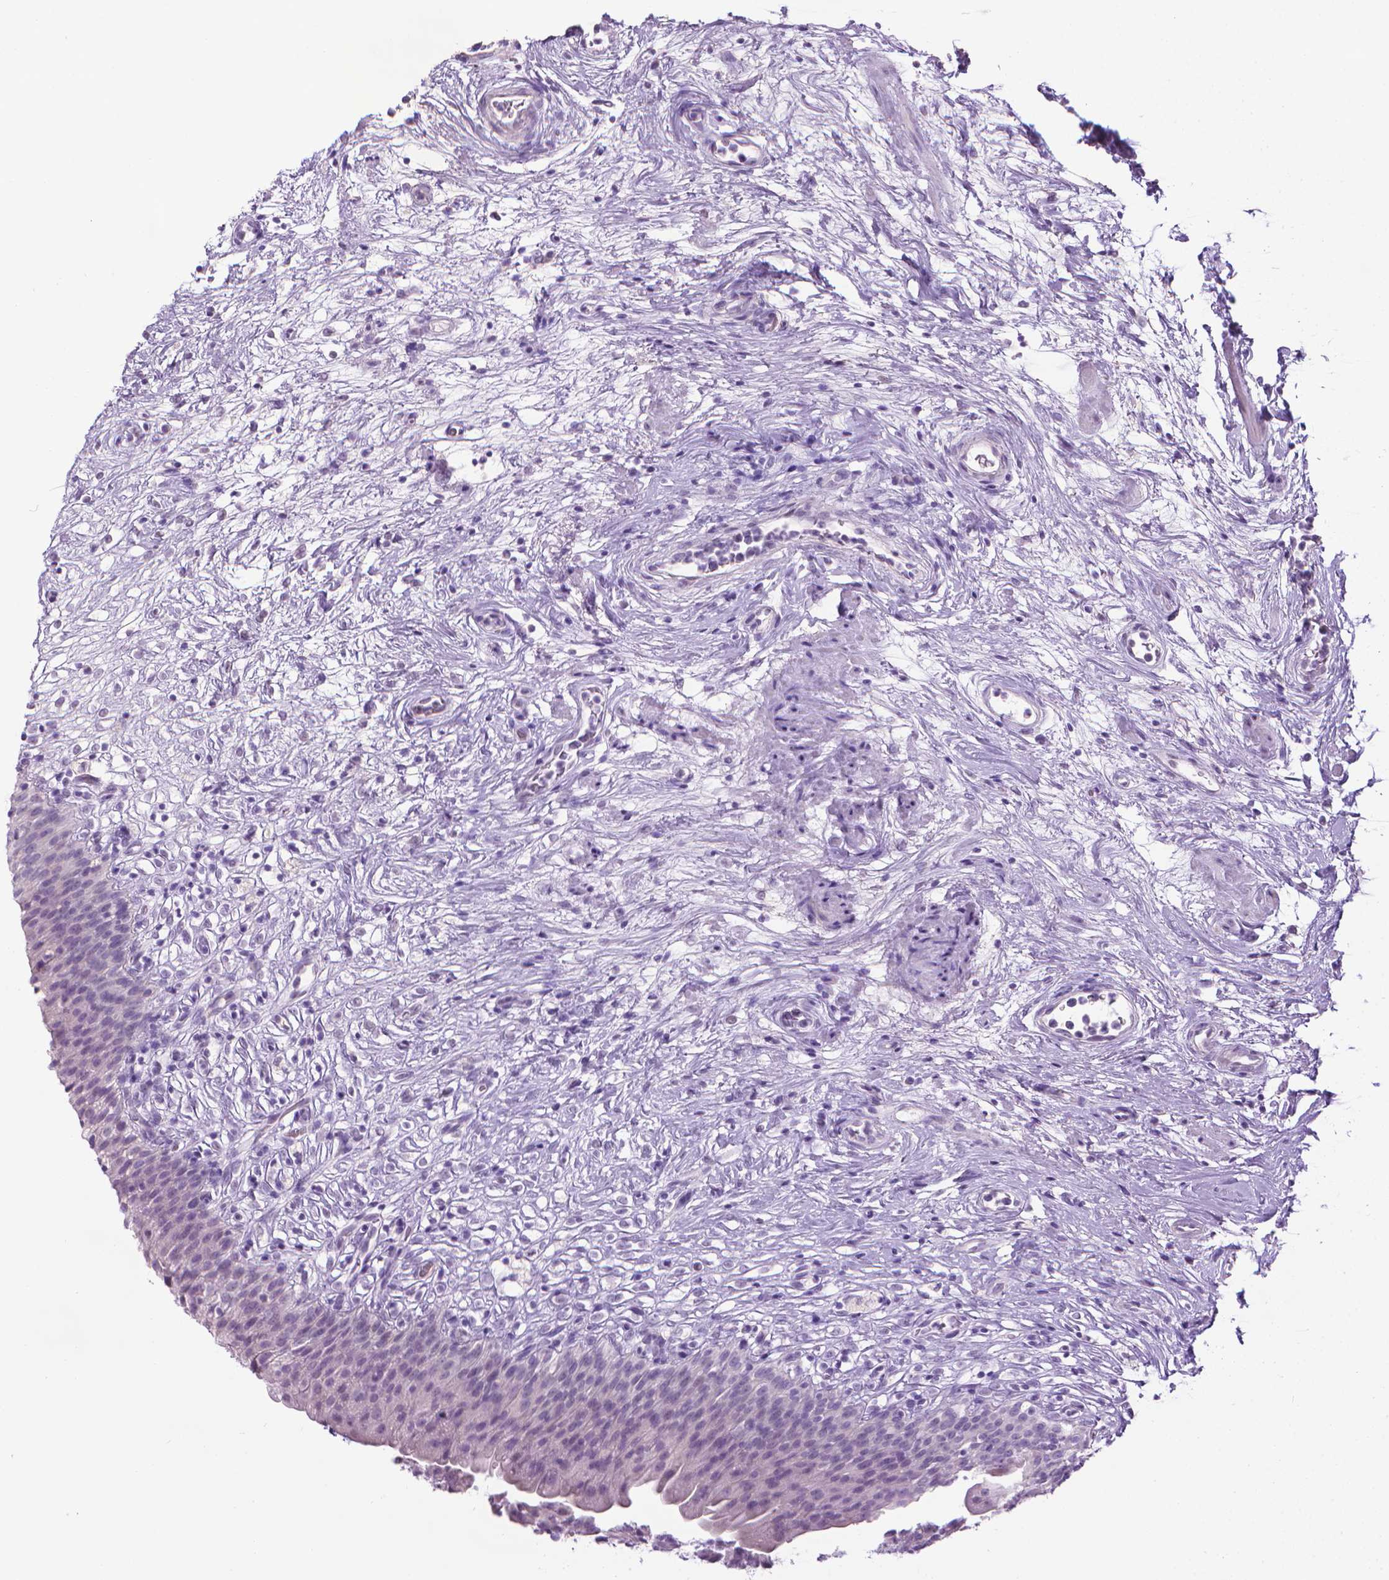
{"staining": {"intensity": "negative", "quantity": "none", "location": "none"}, "tissue": "urinary bladder", "cell_type": "Urothelial cells", "image_type": "normal", "snomed": [{"axis": "morphology", "description": "Normal tissue, NOS"}, {"axis": "topography", "description": "Urinary bladder"}], "caption": "Immunohistochemistry (IHC) micrograph of benign urinary bladder stained for a protein (brown), which shows no expression in urothelial cells. (DAB immunohistochemistry, high magnification).", "gene": "DNAI7", "patient": {"sex": "male", "age": 76}}